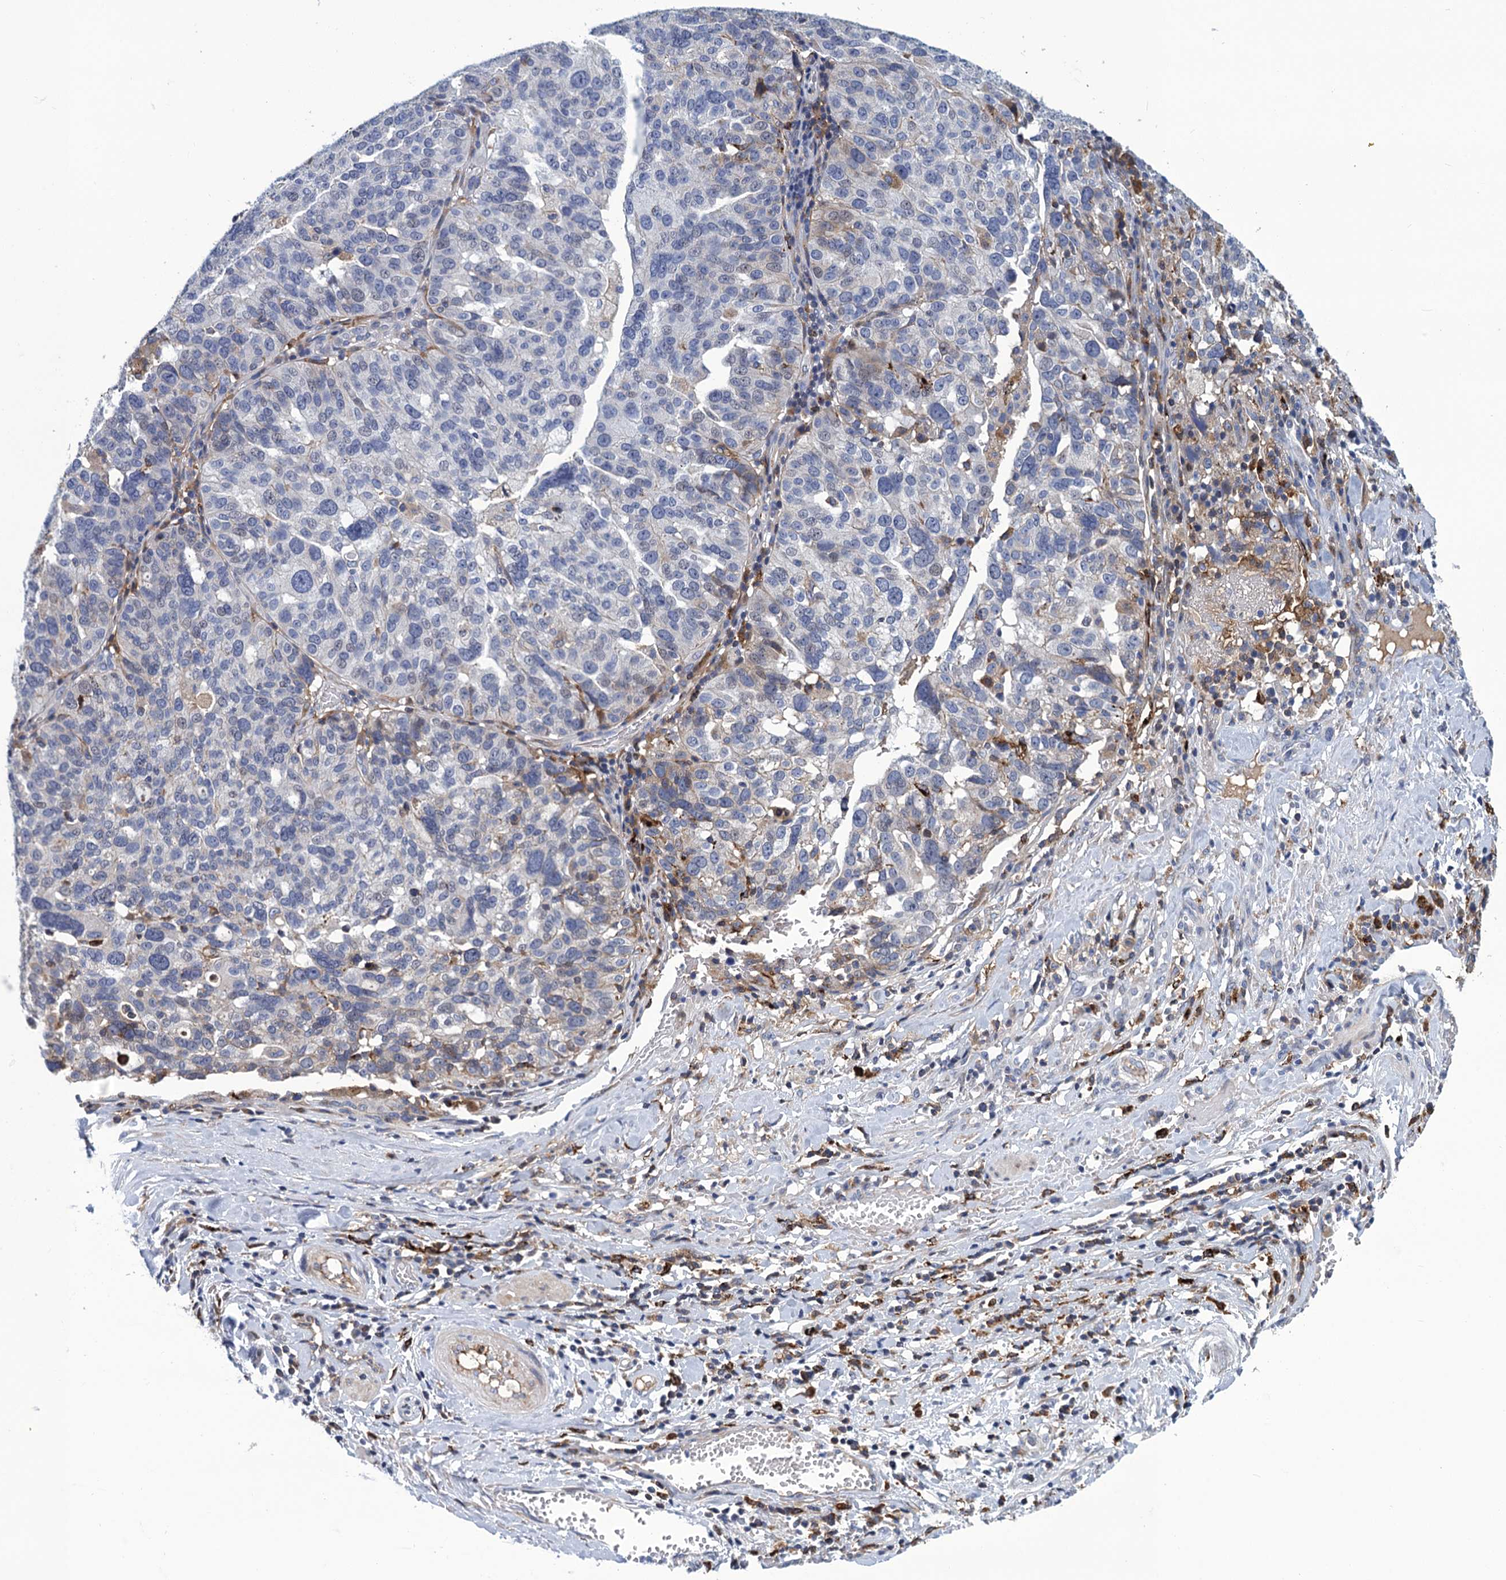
{"staining": {"intensity": "negative", "quantity": "none", "location": "none"}, "tissue": "ovarian cancer", "cell_type": "Tumor cells", "image_type": "cancer", "snomed": [{"axis": "morphology", "description": "Cystadenocarcinoma, serous, NOS"}, {"axis": "topography", "description": "Ovary"}], "caption": "Tumor cells are negative for brown protein staining in ovarian cancer (serous cystadenocarcinoma).", "gene": "DNHD1", "patient": {"sex": "female", "age": 59}}